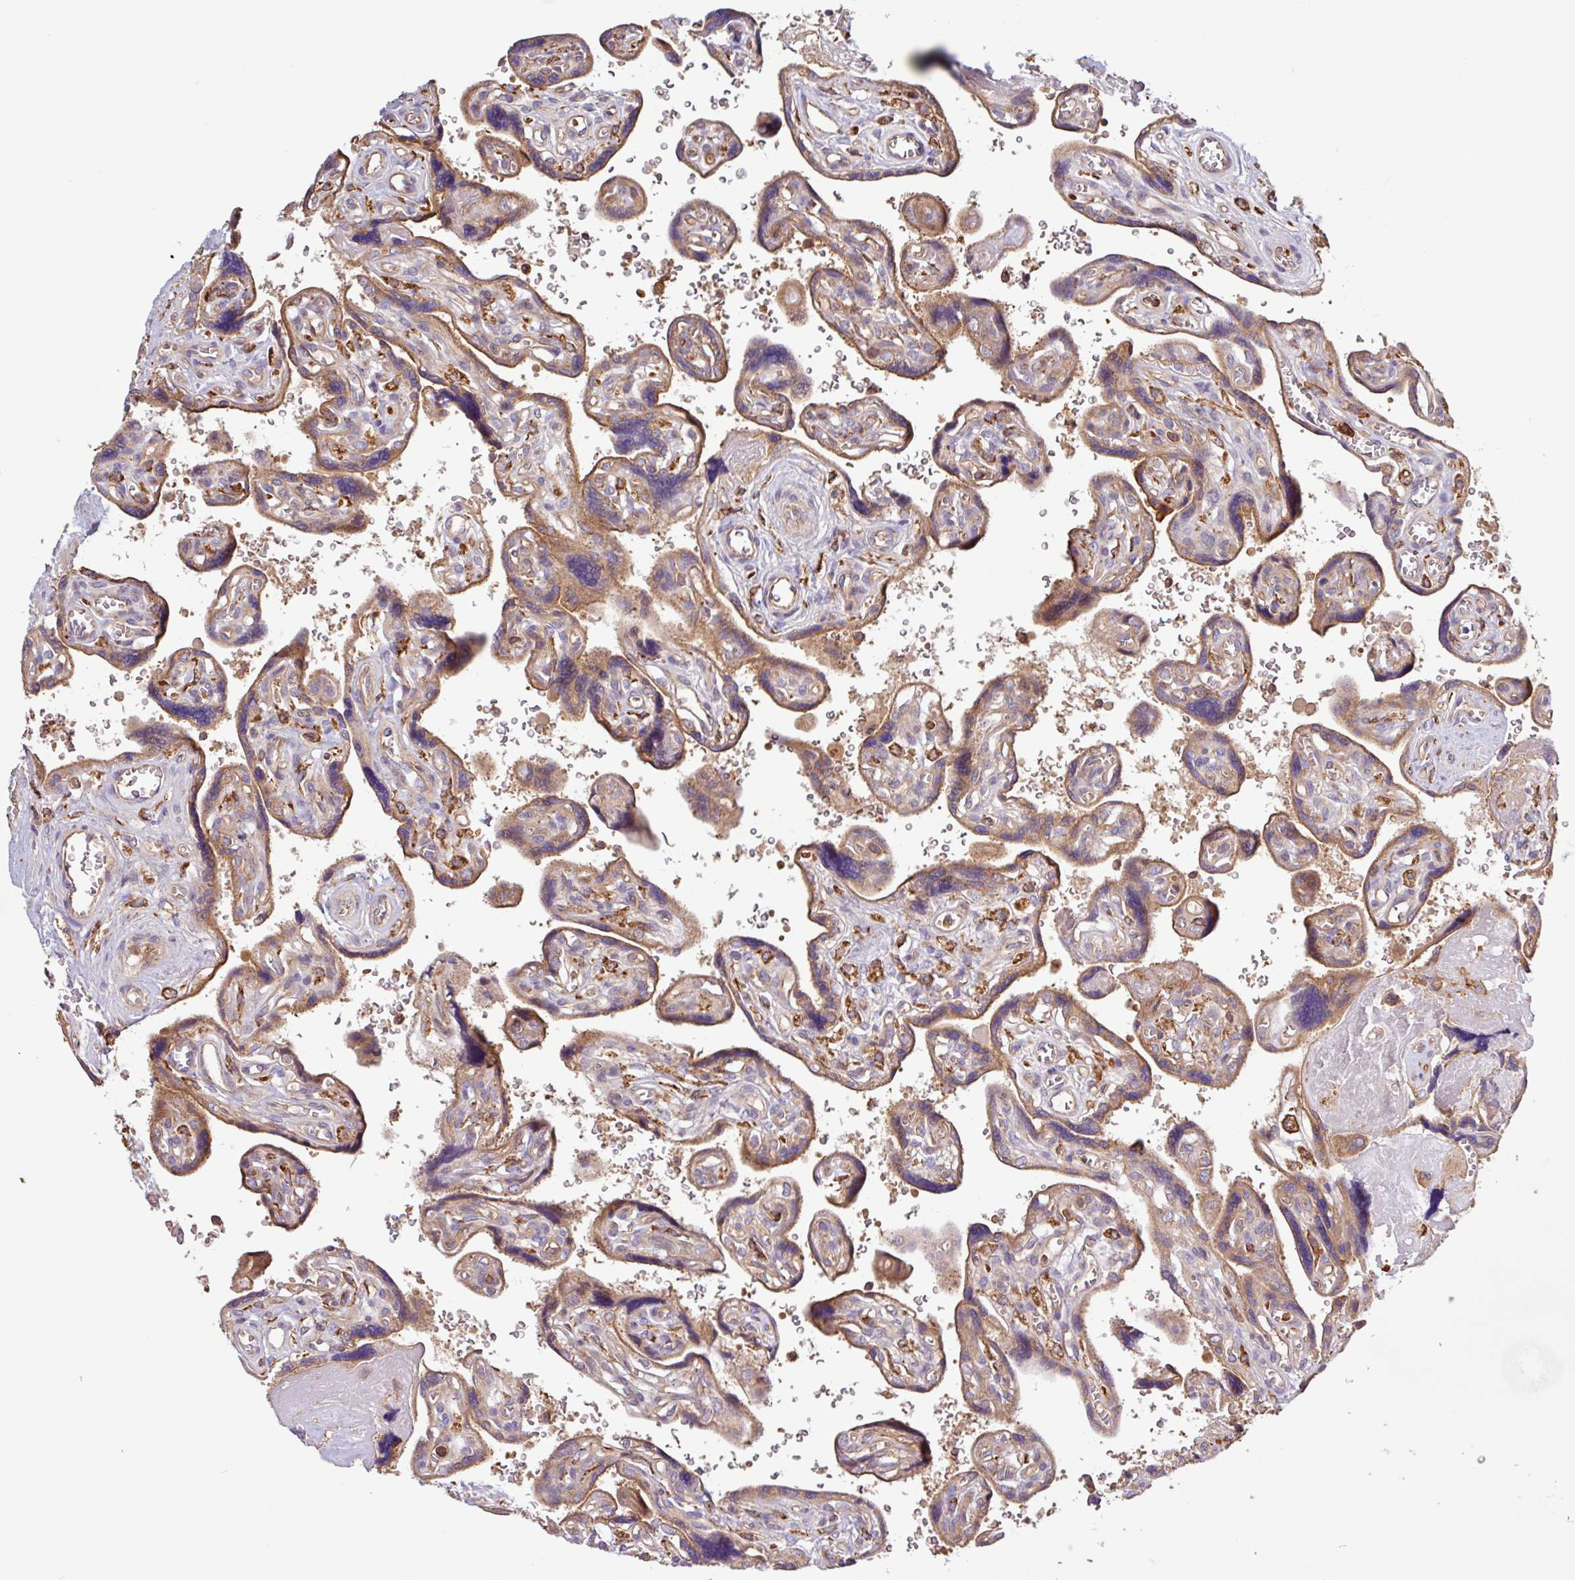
{"staining": {"intensity": "strong", "quantity": ">75%", "location": "cytoplasmic/membranous"}, "tissue": "placenta", "cell_type": "Decidual cells", "image_type": "normal", "snomed": [{"axis": "morphology", "description": "Normal tissue, NOS"}, {"axis": "topography", "description": "Placenta"}], "caption": "An IHC photomicrograph of benign tissue is shown. Protein staining in brown highlights strong cytoplasmic/membranous positivity in placenta within decidual cells.", "gene": "ACTR3B", "patient": {"sex": "female", "age": 39}}